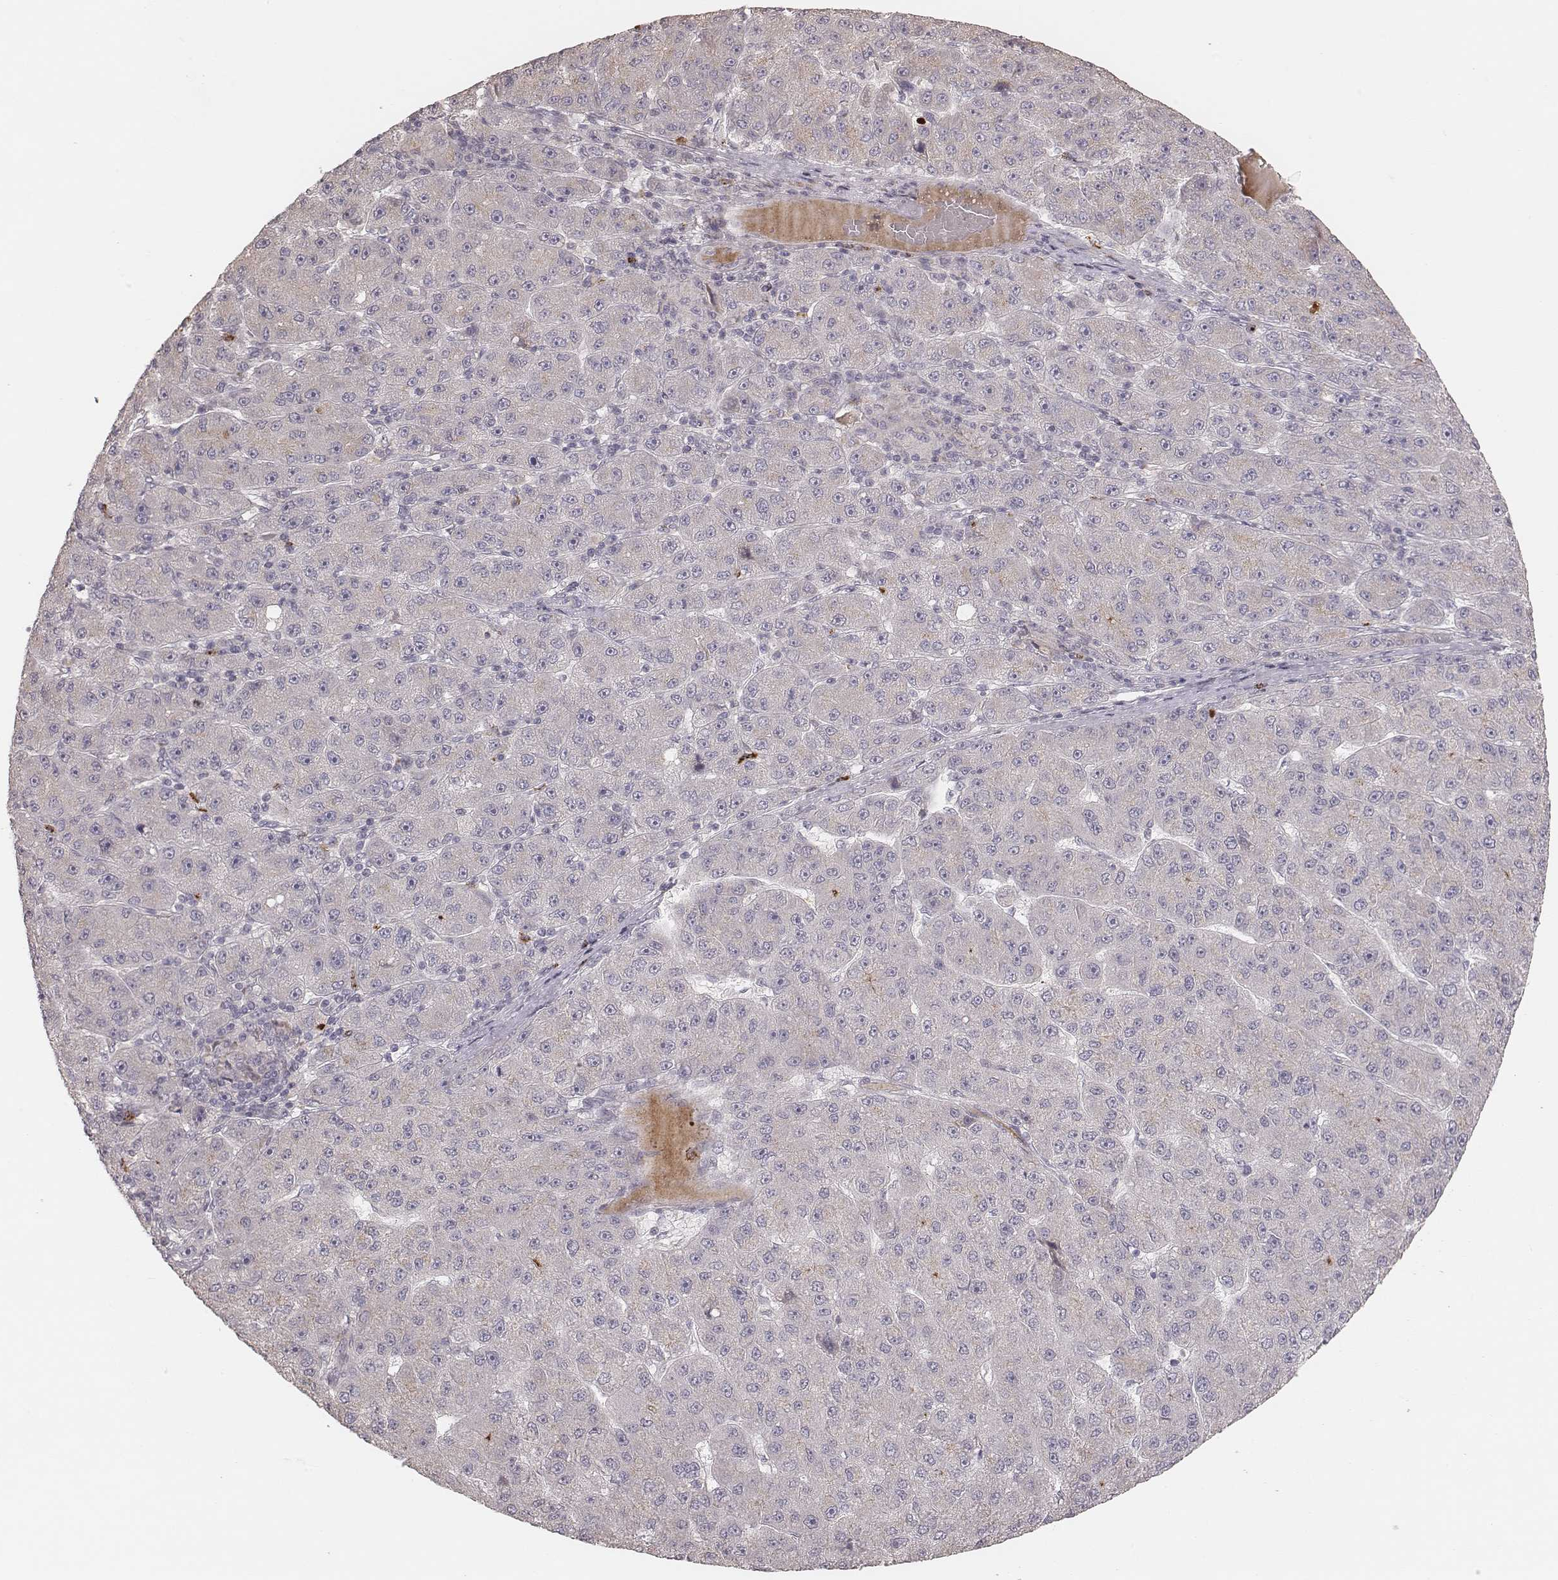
{"staining": {"intensity": "negative", "quantity": "none", "location": "none"}, "tissue": "liver cancer", "cell_type": "Tumor cells", "image_type": "cancer", "snomed": [{"axis": "morphology", "description": "Carcinoma, Hepatocellular, NOS"}, {"axis": "topography", "description": "Liver"}], "caption": "Immunohistochemistry (IHC) of hepatocellular carcinoma (liver) displays no staining in tumor cells.", "gene": "ABCA7", "patient": {"sex": "male", "age": 67}}